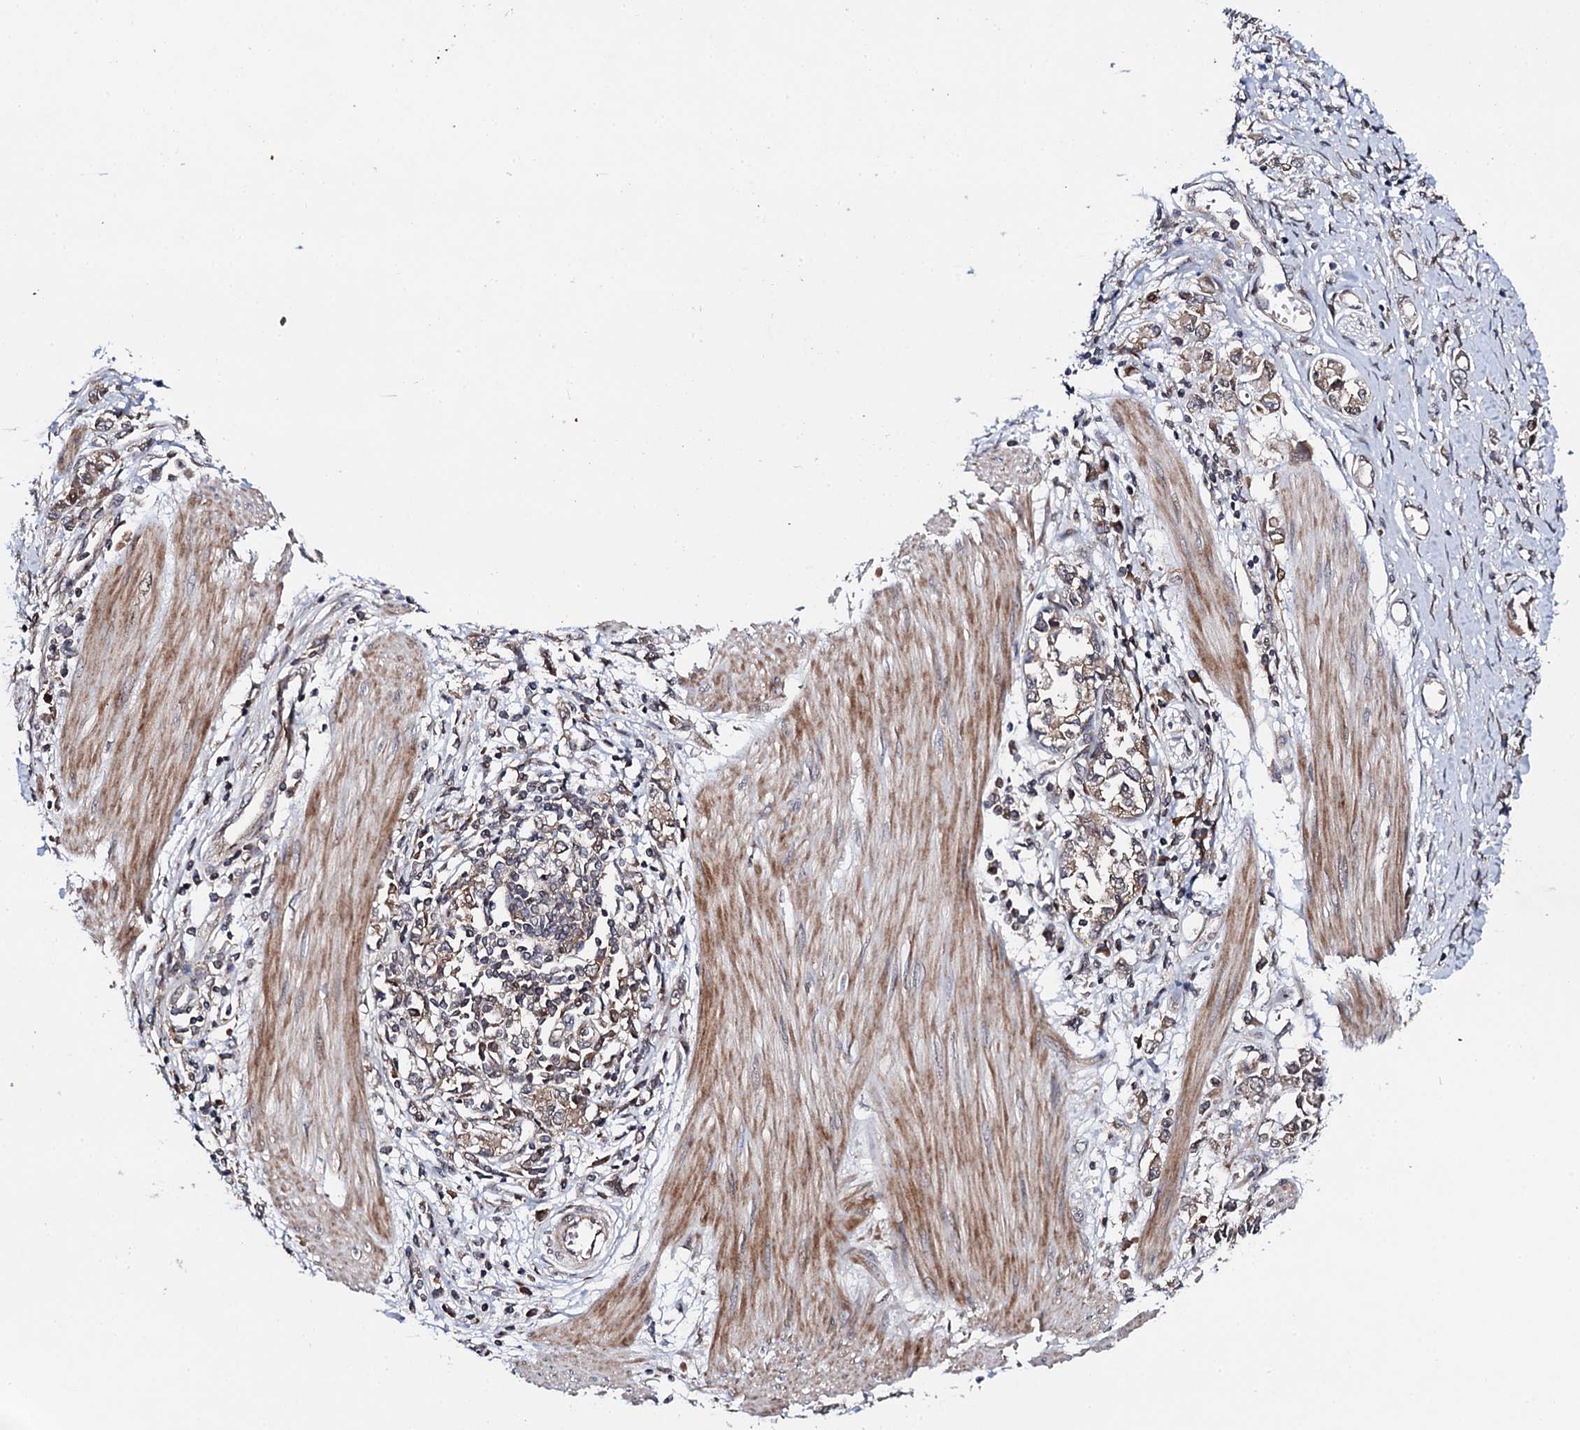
{"staining": {"intensity": "weak", "quantity": ">75%", "location": "cytoplasmic/membranous,nuclear"}, "tissue": "stomach cancer", "cell_type": "Tumor cells", "image_type": "cancer", "snomed": [{"axis": "morphology", "description": "Adenocarcinoma, NOS"}, {"axis": "topography", "description": "Stomach"}], "caption": "Stomach adenocarcinoma stained with a protein marker exhibits weak staining in tumor cells.", "gene": "FAM111A", "patient": {"sex": "female", "age": 76}}